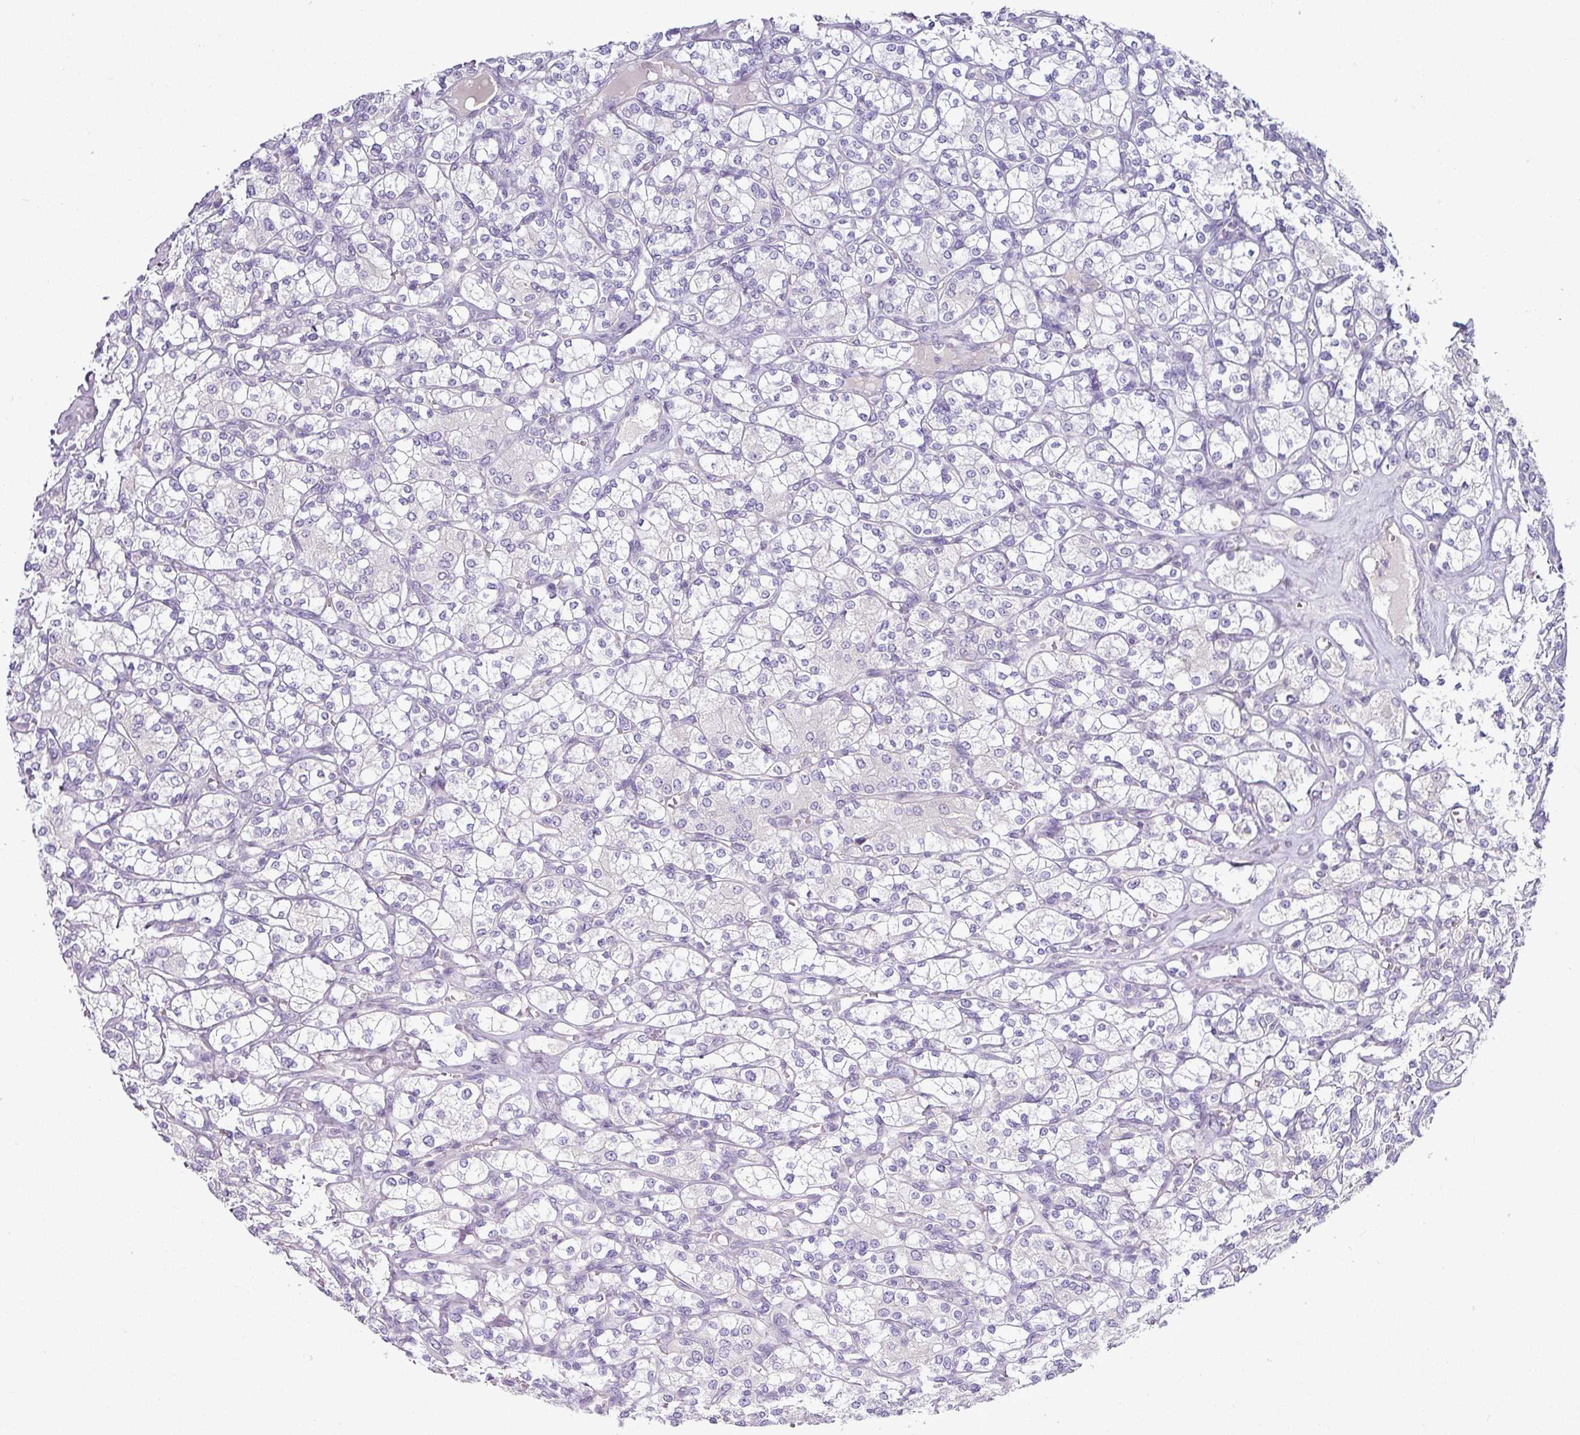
{"staining": {"intensity": "negative", "quantity": "none", "location": "none"}, "tissue": "renal cancer", "cell_type": "Tumor cells", "image_type": "cancer", "snomed": [{"axis": "morphology", "description": "Adenocarcinoma, NOS"}, {"axis": "topography", "description": "Kidney"}], "caption": "This is an IHC micrograph of adenocarcinoma (renal). There is no expression in tumor cells.", "gene": "HBEGF", "patient": {"sex": "male", "age": 77}}